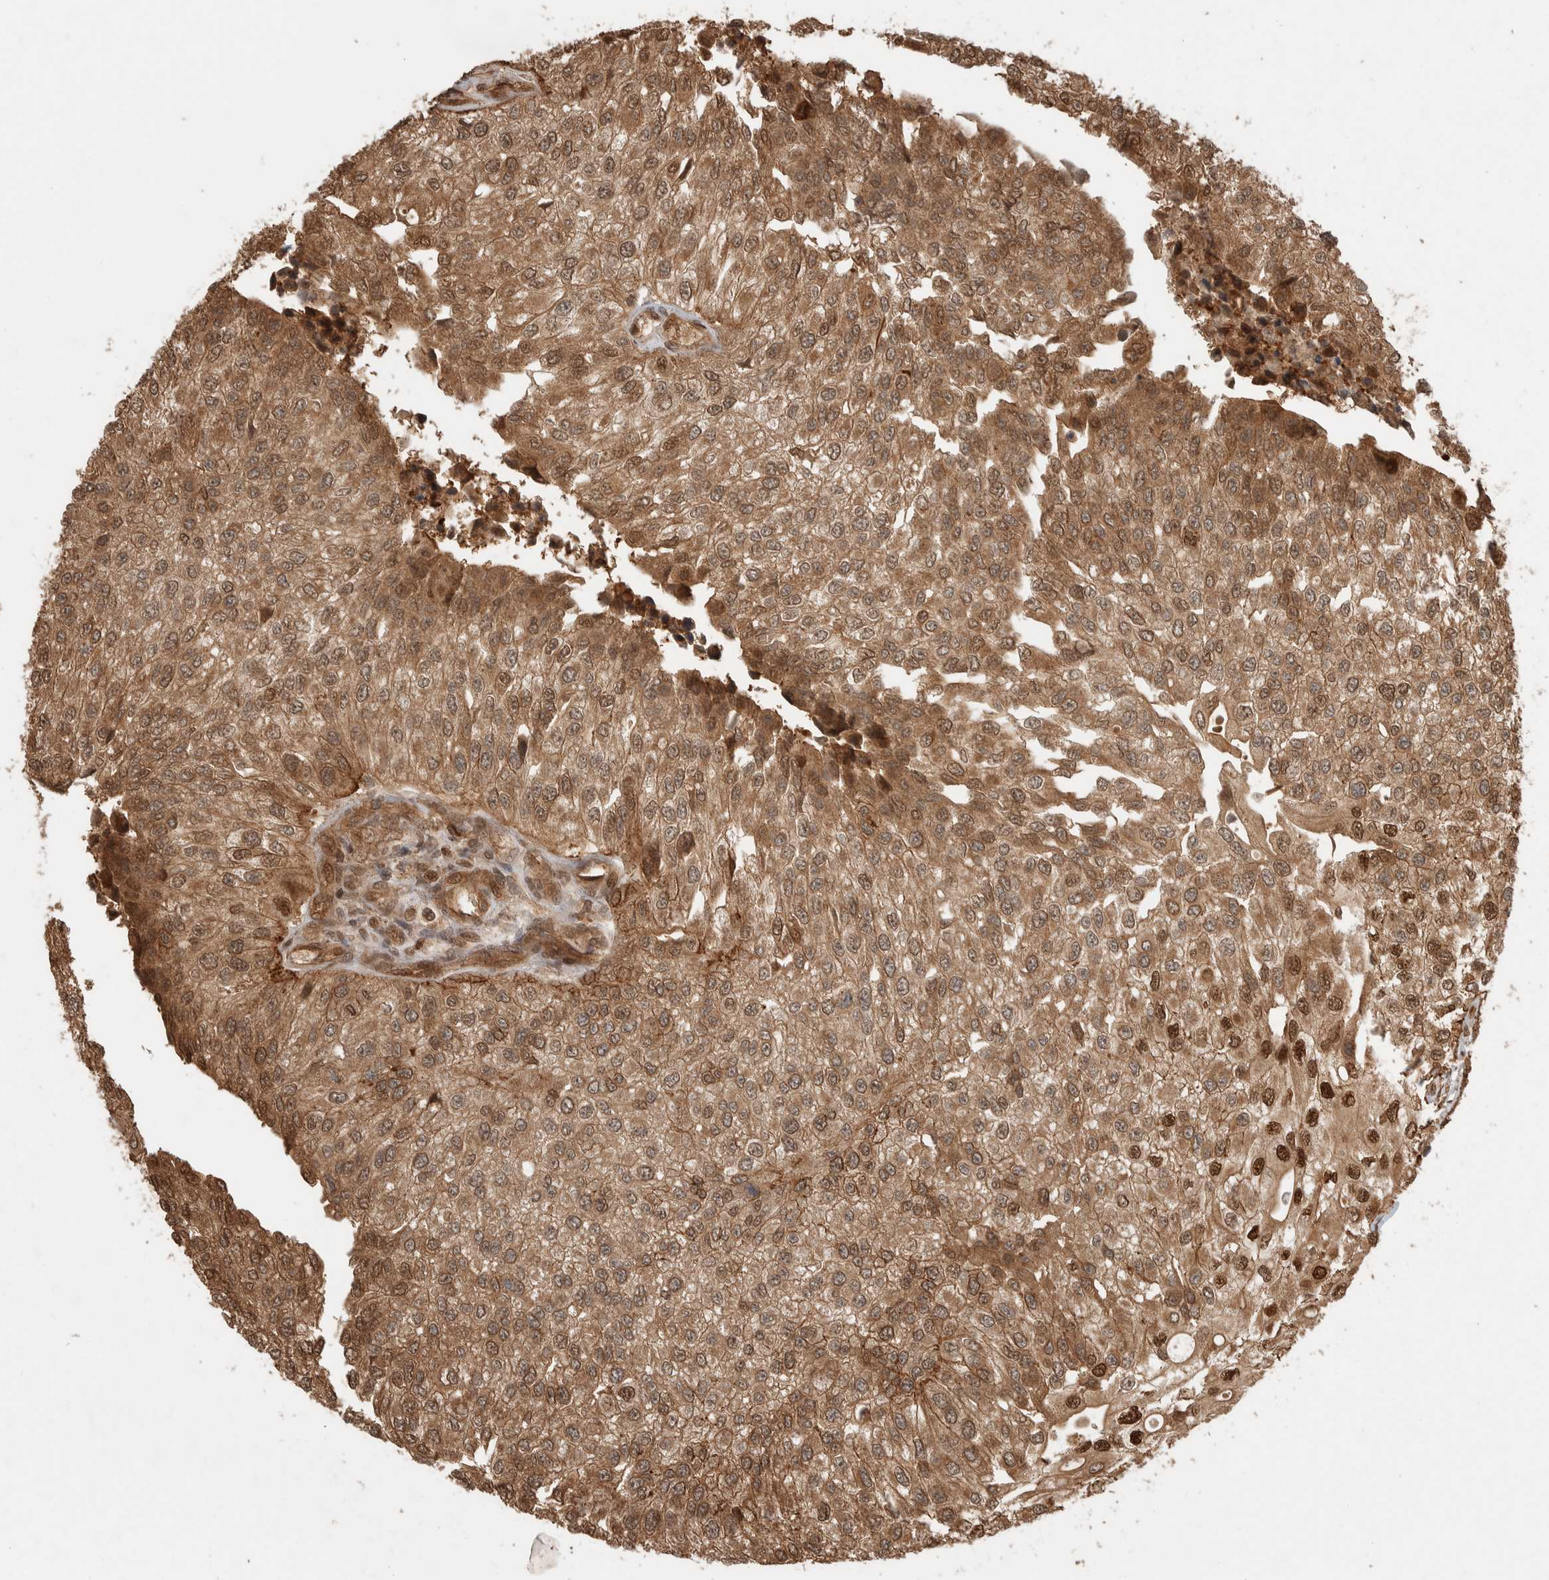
{"staining": {"intensity": "moderate", "quantity": ">75%", "location": "cytoplasmic/membranous"}, "tissue": "urothelial cancer", "cell_type": "Tumor cells", "image_type": "cancer", "snomed": [{"axis": "morphology", "description": "Urothelial carcinoma, High grade"}, {"axis": "topography", "description": "Kidney"}, {"axis": "topography", "description": "Urinary bladder"}], "caption": "Urothelial carcinoma (high-grade) stained with a protein marker exhibits moderate staining in tumor cells.", "gene": "CNTROB", "patient": {"sex": "male", "age": 77}}